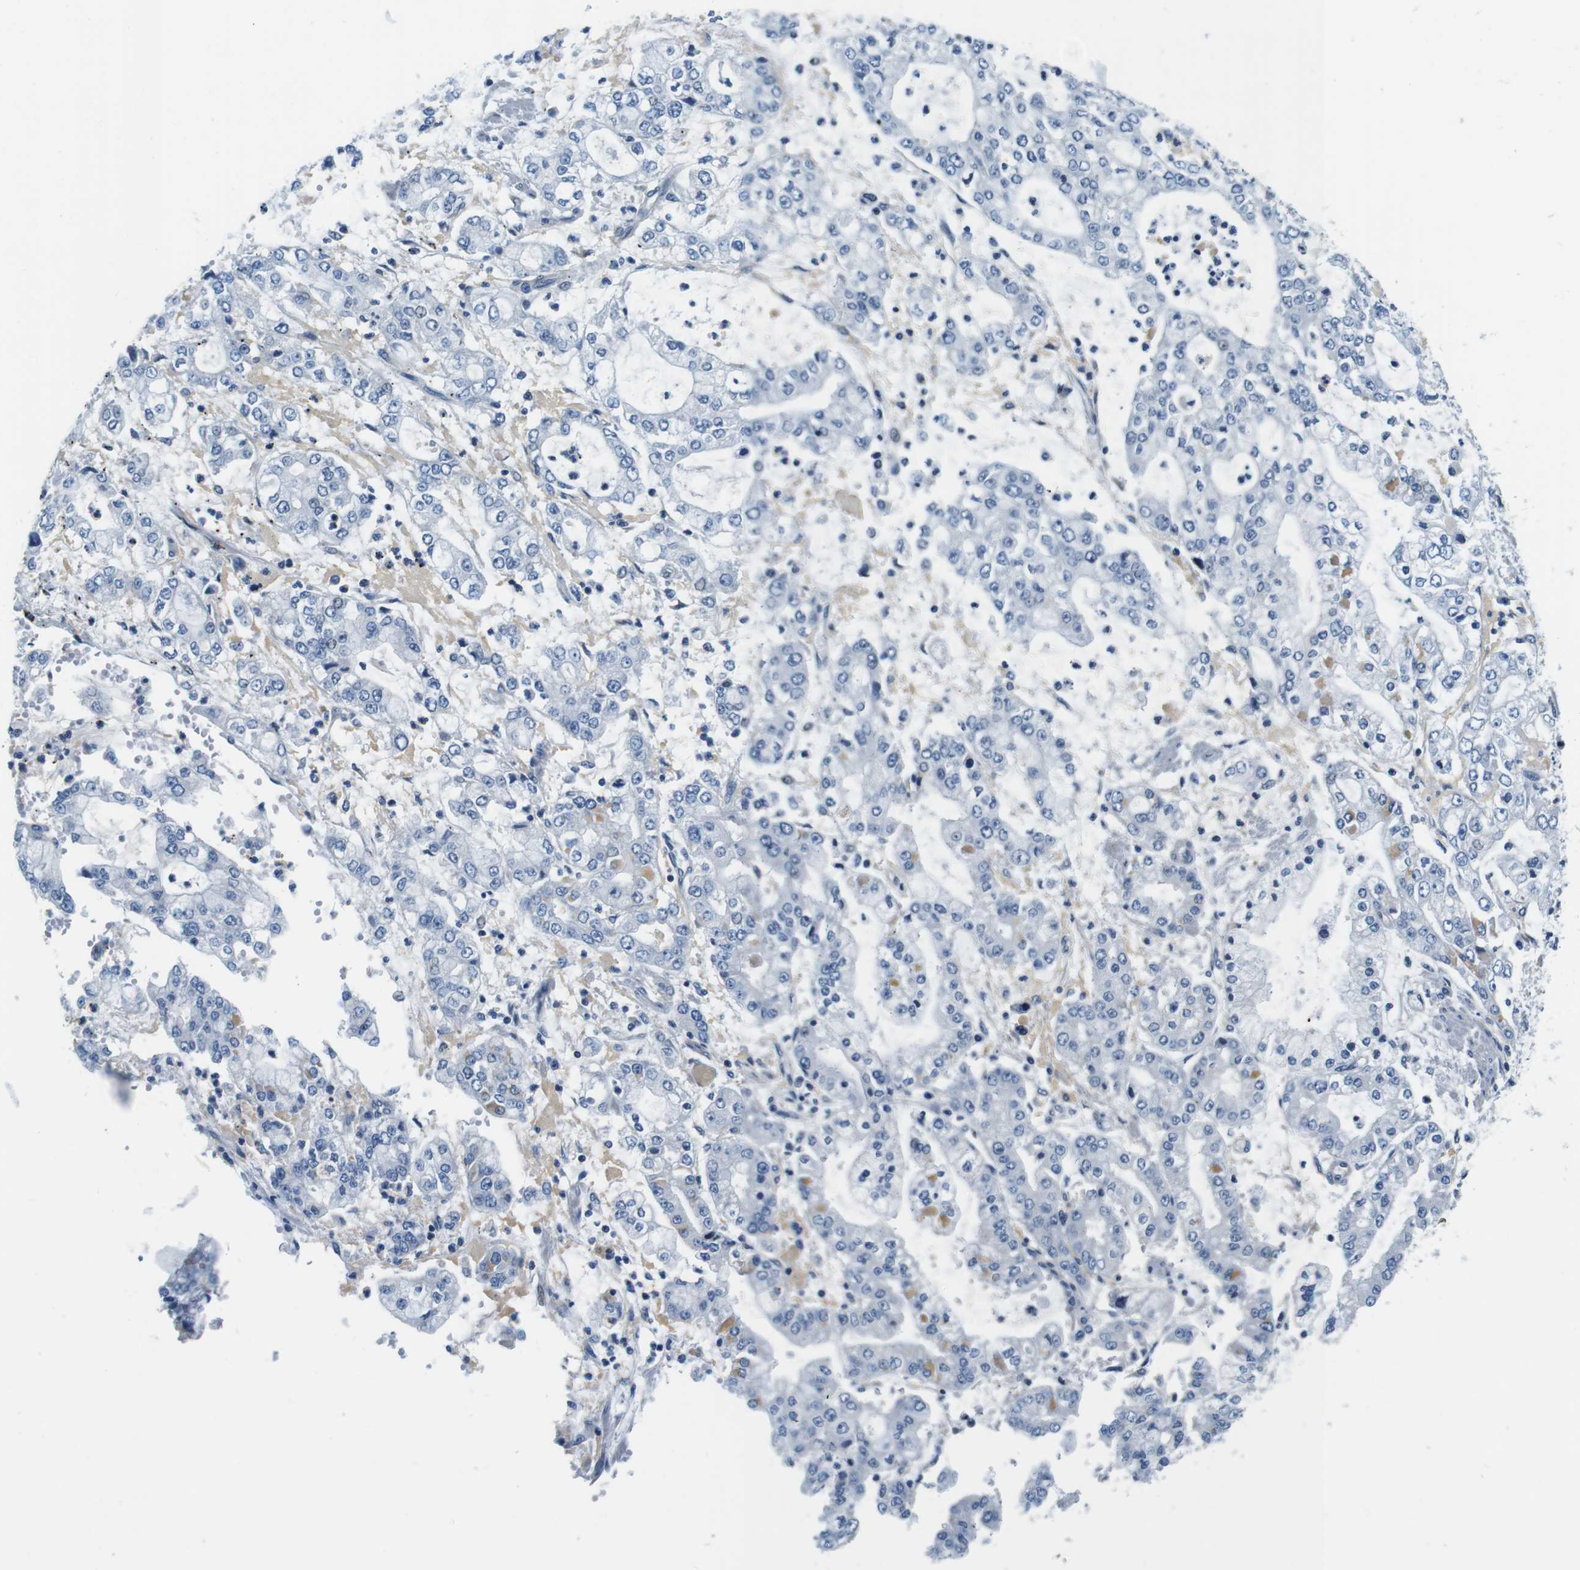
{"staining": {"intensity": "negative", "quantity": "none", "location": "none"}, "tissue": "stomach cancer", "cell_type": "Tumor cells", "image_type": "cancer", "snomed": [{"axis": "morphology", "description": "Adenocarcinoma, NOS"}, {"axis": "topography", "description": "Stomach"}], "caption": "Immunohistochemical staining of human stomach cancer reveals no significant positivity in tumor cells.", "gene": "KCNJ5", "patient": {"sex": "male", "age": 76}}